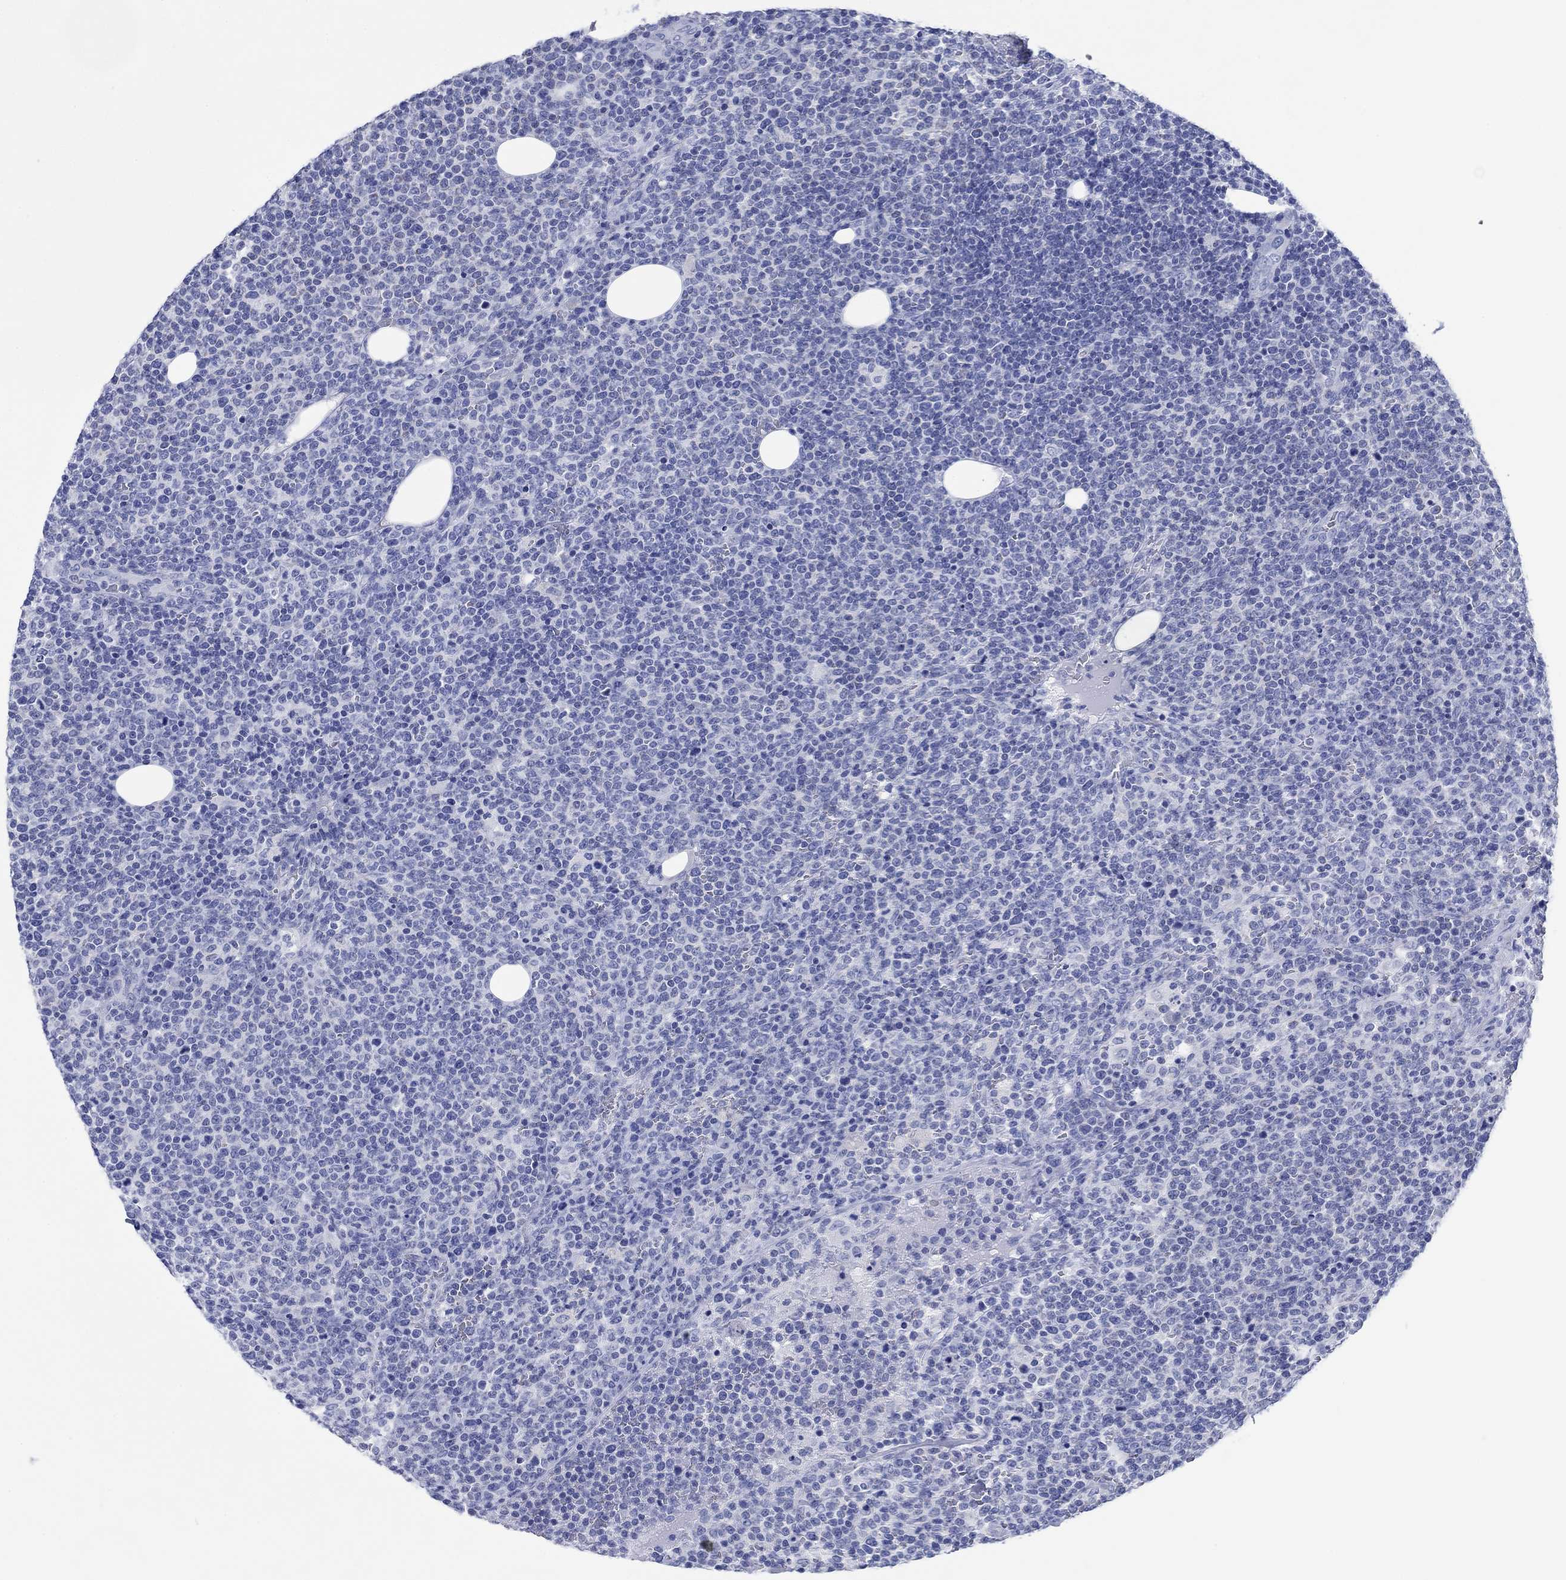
{"staining": {"intensity": "negative", "quantity": "none", "location": "none"}, "tissue": "lymphoma", "cell_type": "Tumor cells", "image_type": "cancer", "snomed": [{"axis": "morphology", "description": "Malignant lymphoma, non-Hodgkin's type, High grade"}, {"axis": "topography", "description": "Lymph node"}], "caption": "Tumor cells are negative for brown protein staining in high-grade malignant lymphoma, non-Hodgkin's type. (DAB IHC with hematoxylin counter stain).", "gene": "HCRT", "patient": {"sex": "male", "age": 61}}